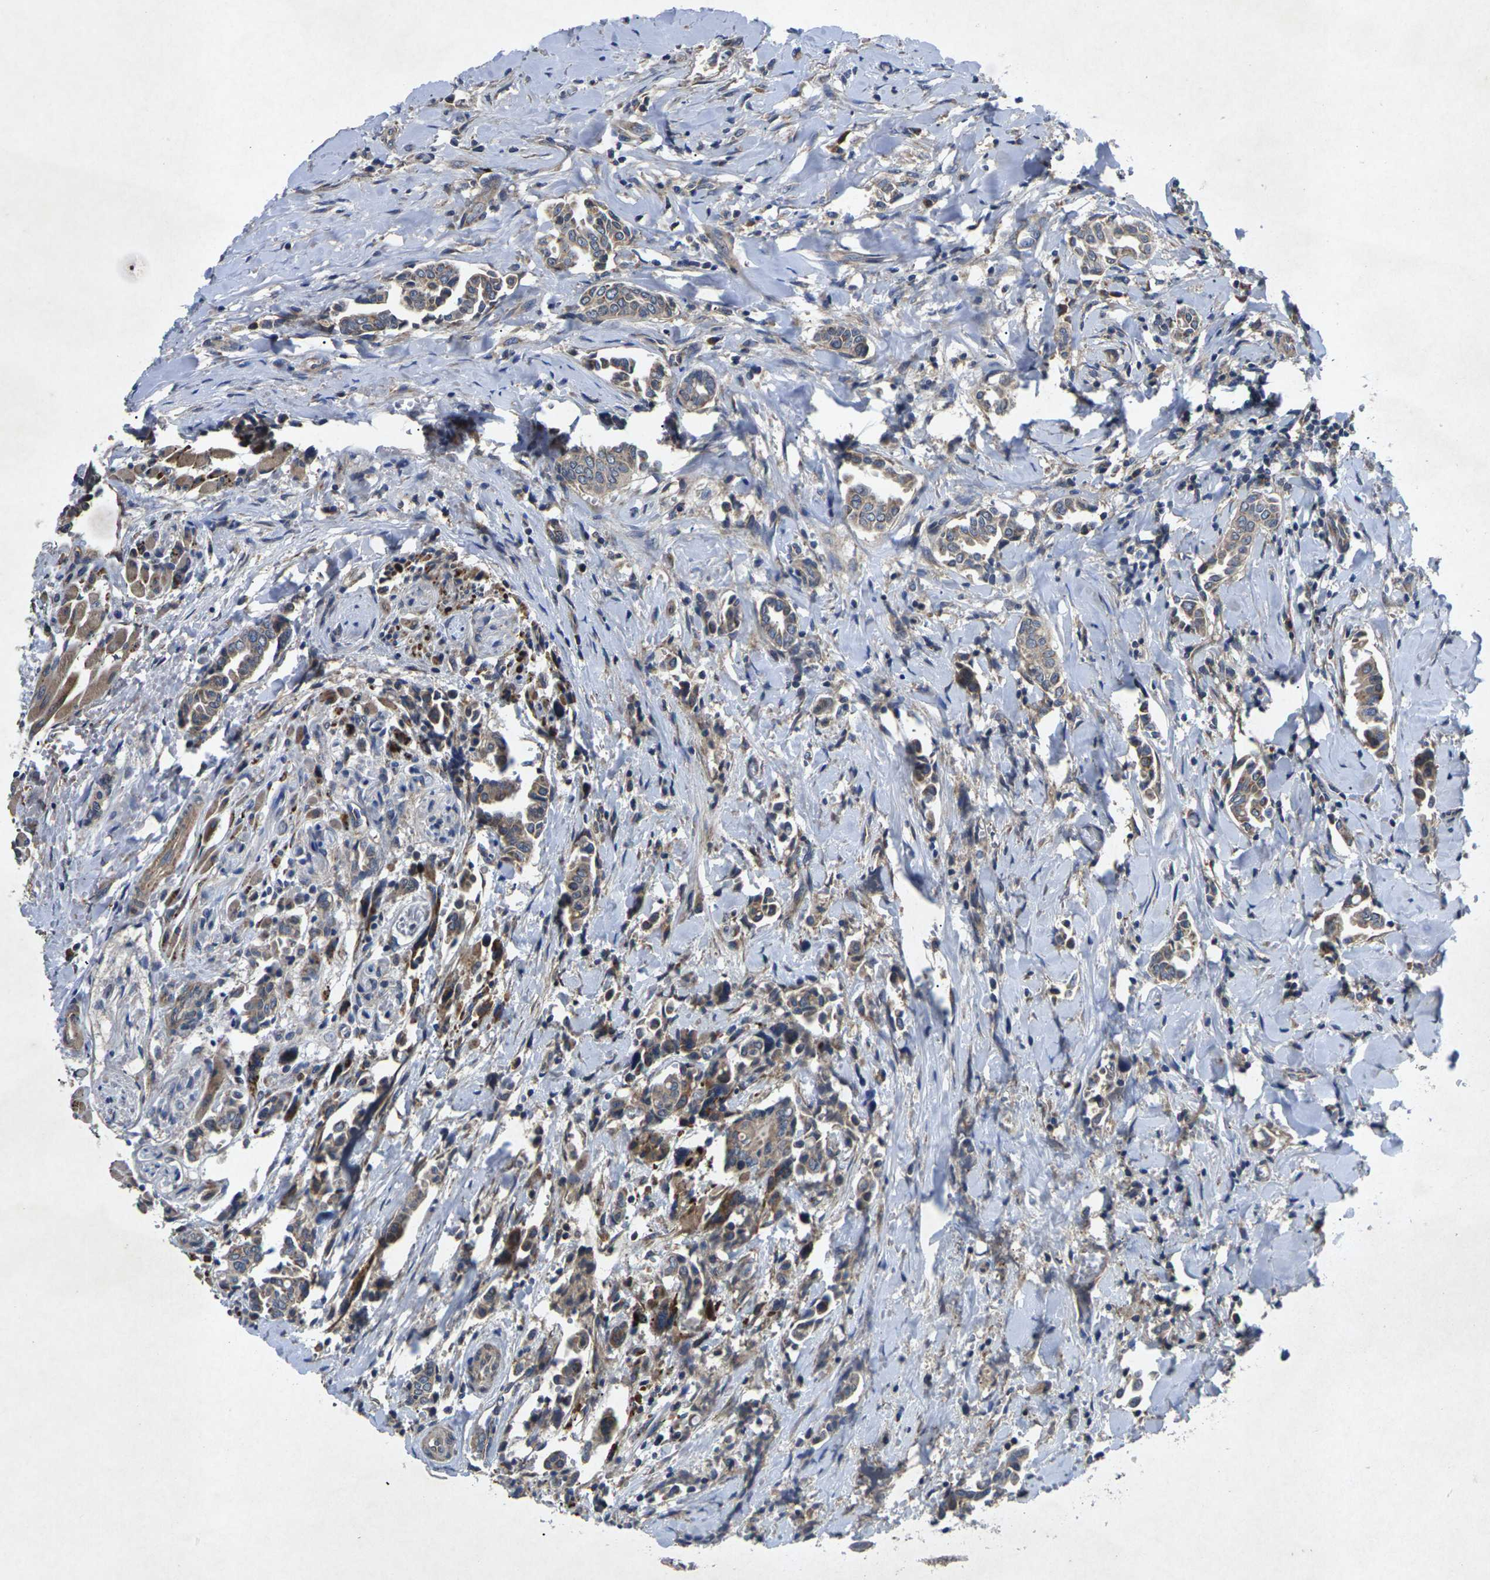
{"staining": {"intensity": "weak", "quantity": ">75%", "location": "cytoplasmic/membranous"}, "tissue": "head and neck cancer", "cell_type": "Tumor cells", "image_type": "cancer", "snomed": [{"axis": "morphology", "description": "Adenocarcinoma, NOS"}, {"axis": "topography", "description": "Salivary gland"}, {"axis": "topography", "description": "Head-Neck"}], "caption": "A low amount of weak cytoplasmic/membranous positivity is appreciated in about >75% of tumor cells in adenocarcinoma (head and neck) tissue.", "gene": "KIF1B", "patient": {"sex": "female", "age": 59}}